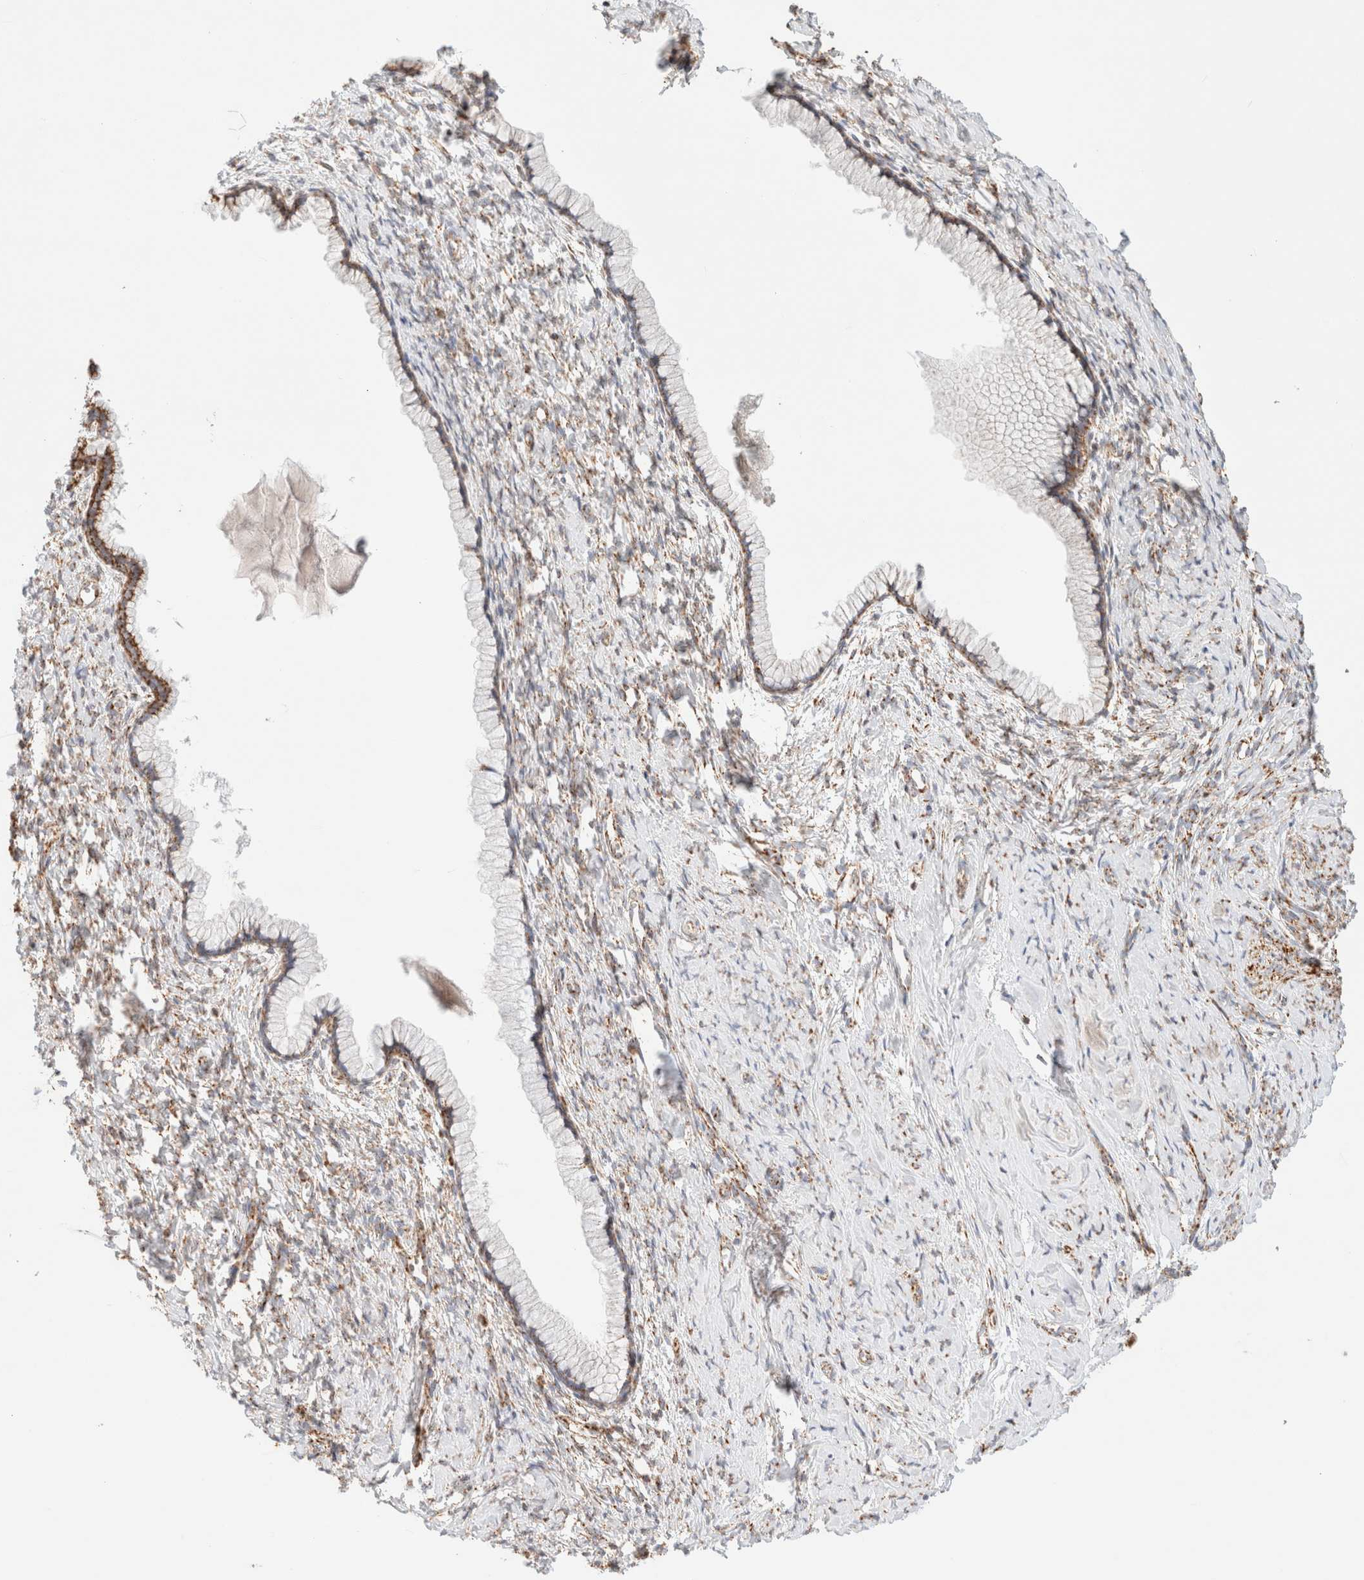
{"staining": {"intensity": "moderate", "quantity": "<25%", "location": "cytoplasmic/membranous"}, "tissue": "cervix", "cell_type": "Glandular cells", "image_type": "normal", "snomed": [{"axis": "morphology", "description": "Normal tissue, NOS"}, {"axis": "topography", "description": "Cervix"}], "caption": "Unremarkable cervix was stained to show a protein in brown. There is low levels of moderate cytoplasmic/membranous positivity in about <25% of glandular cells.", "gene": "PHB2", "patient": {"sex": "female", "age": 75}}